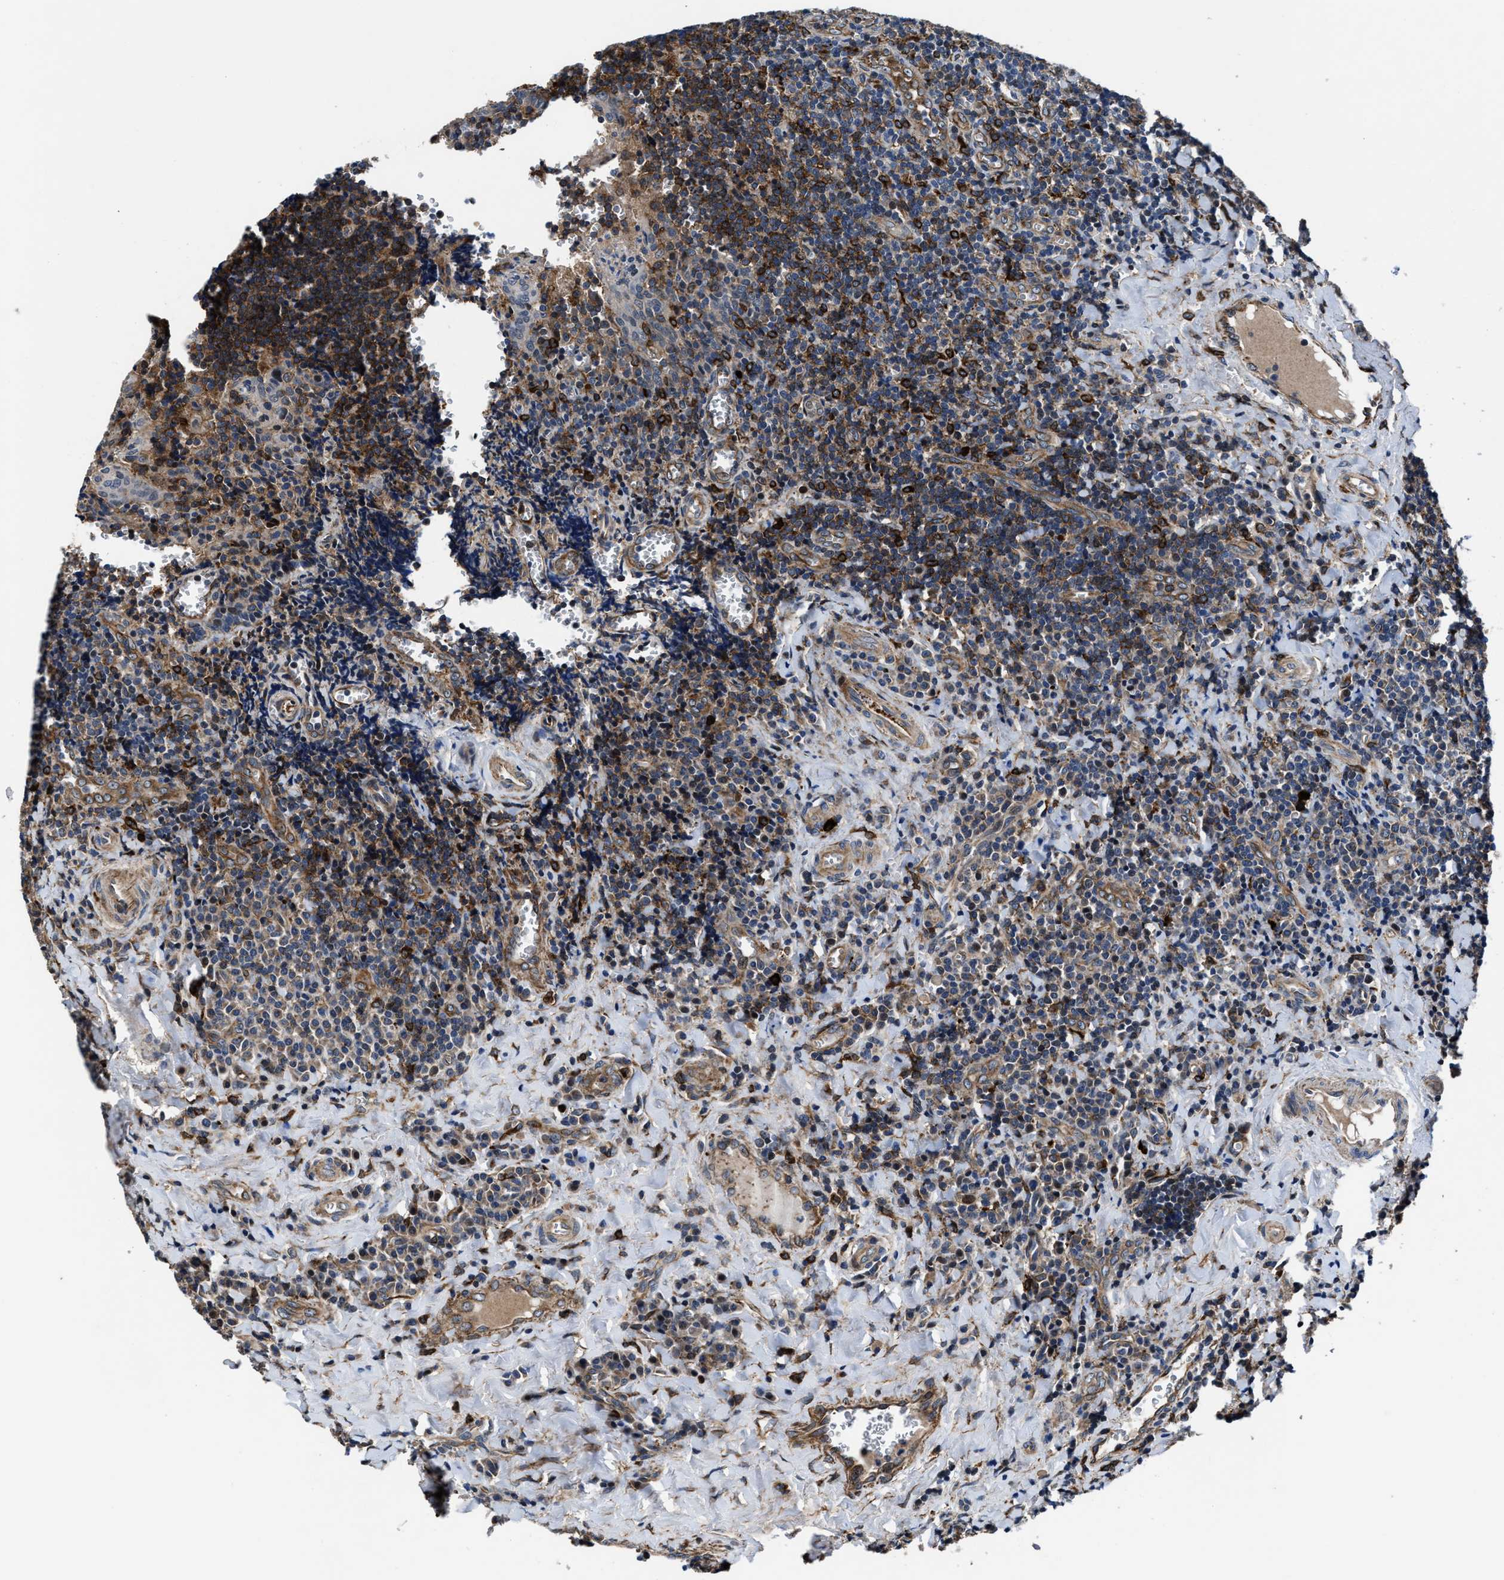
{"staining": {"intensity": "strong", "quantity": ">75%", "location": "cytoplasmic/membranous"}, "tissue": "tonsil", "cell_type": "Germinal center cells", "image_type": "normal", "snomed": [{"axis": "morphology", "description": "Normal tissue, NOS"}, {"axis": "morphology", "description": "Inflammation, NOS"}, {"axis": "topography", "description": "Tonsil"}], "caption": "Immunohistochemical staining of normal human tonsil displays strong cytoplasmic/membranous protein positivity in approximately >75% of germinal center cells. (DAB = brown stain, brightfield microscopy at high magnification).", "gene": "C2orf66", "patient": {"sex": "female", "age": 31}}